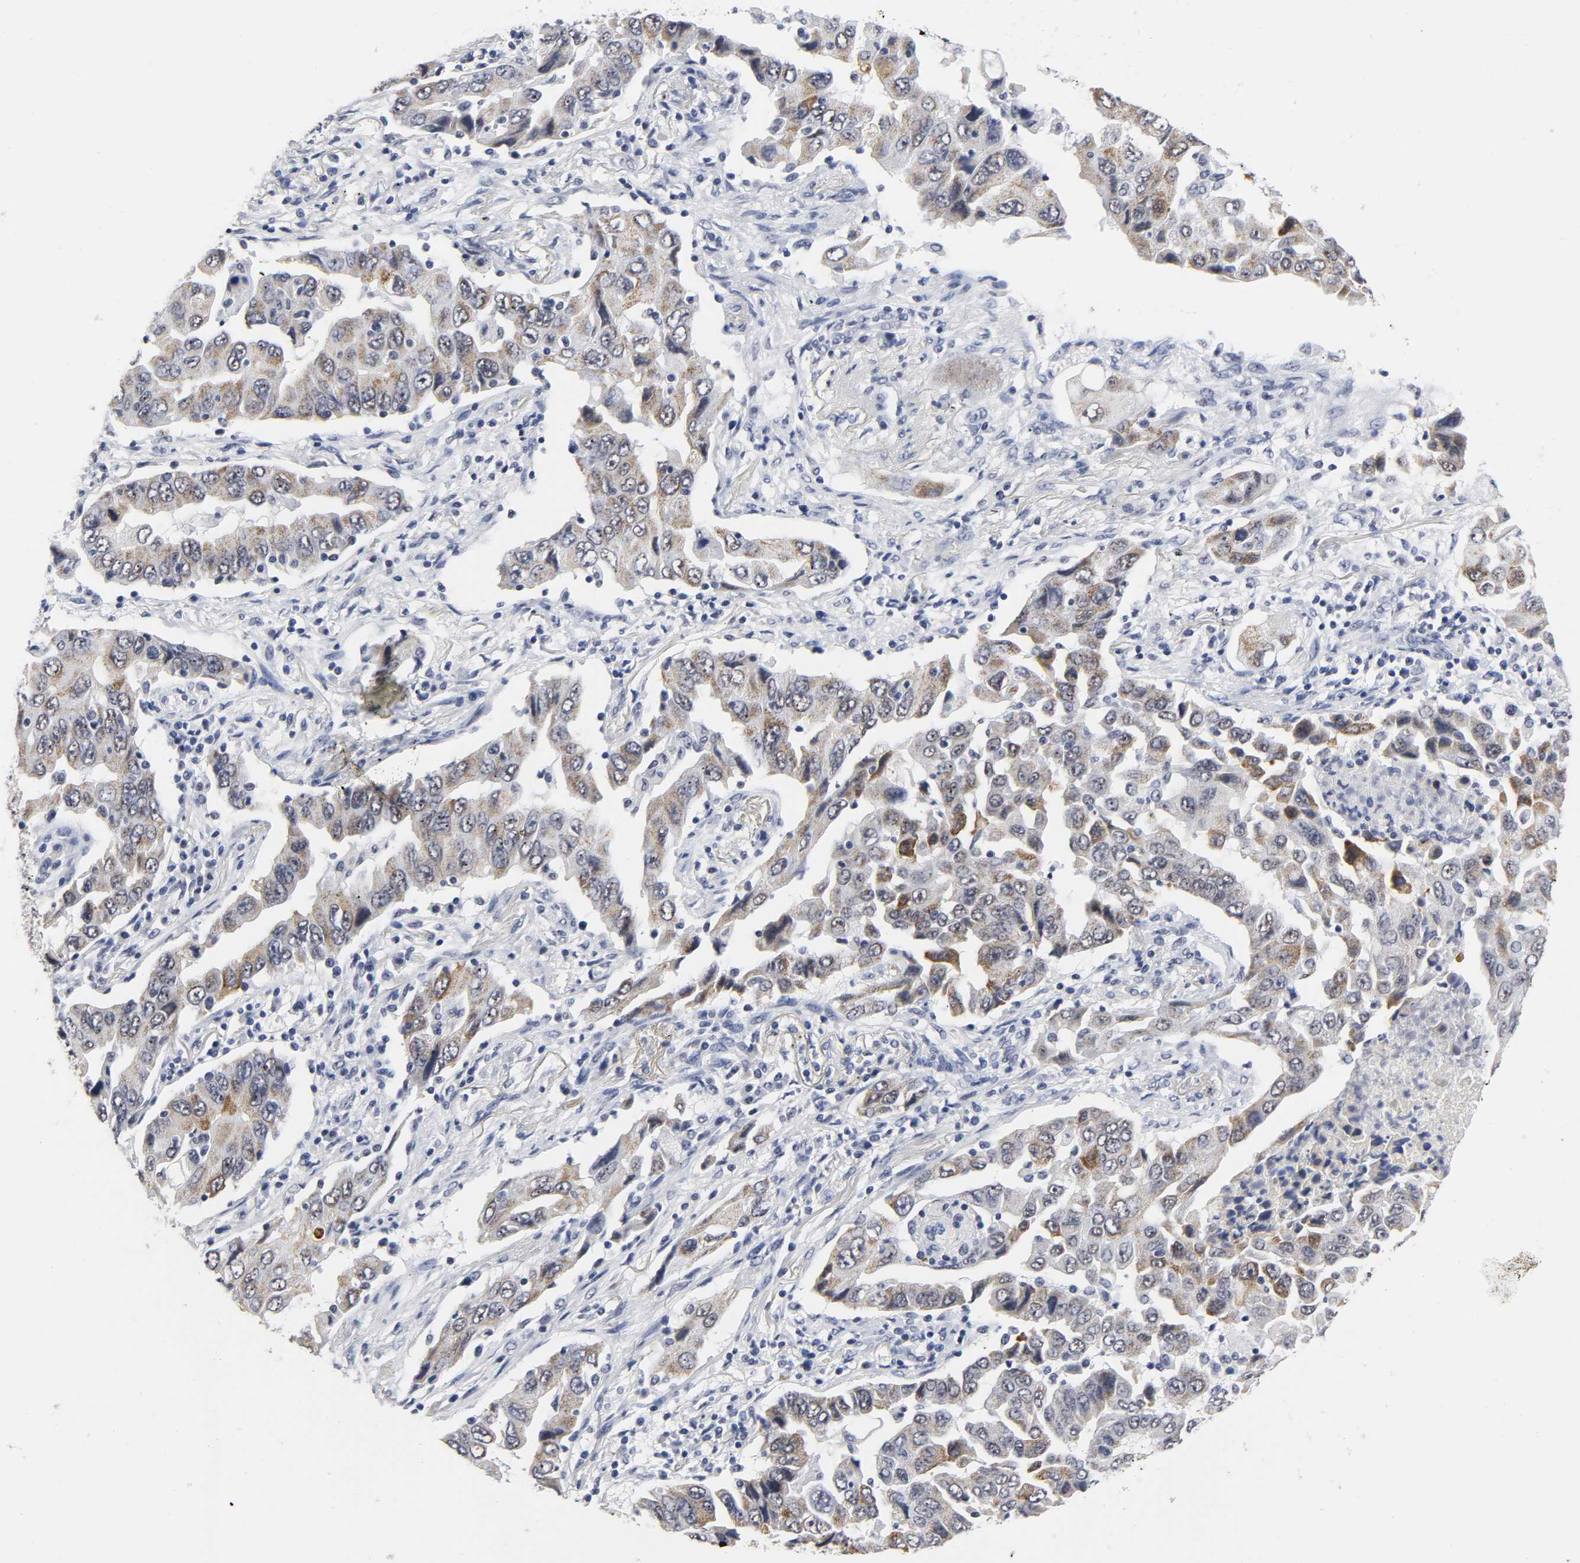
{"staining": {"intensity": "moderate", "quantity": ">75%", "location": "cytoplasmic/membranous"}, "tissue": "lung cancer", "cell_type": "Tumor cells", "image_type": "cancer", "snomed": [{"axis": "morphology", "description": "Adenocarcinoma, NOS"}, {"axis": "topography", "description": "Lung"}], "caption": "Immunohistochemistry (IHC) of human lung adenocarcinoma reveals medium levels of moderate cytoplasmic/membranous staining in about >75% of tumor cells. (DAB IHC, brown staining for protein, blue staining for nuclei).", "gene": "GRHL2", "patient": {"sex": "female", "age": 65}}